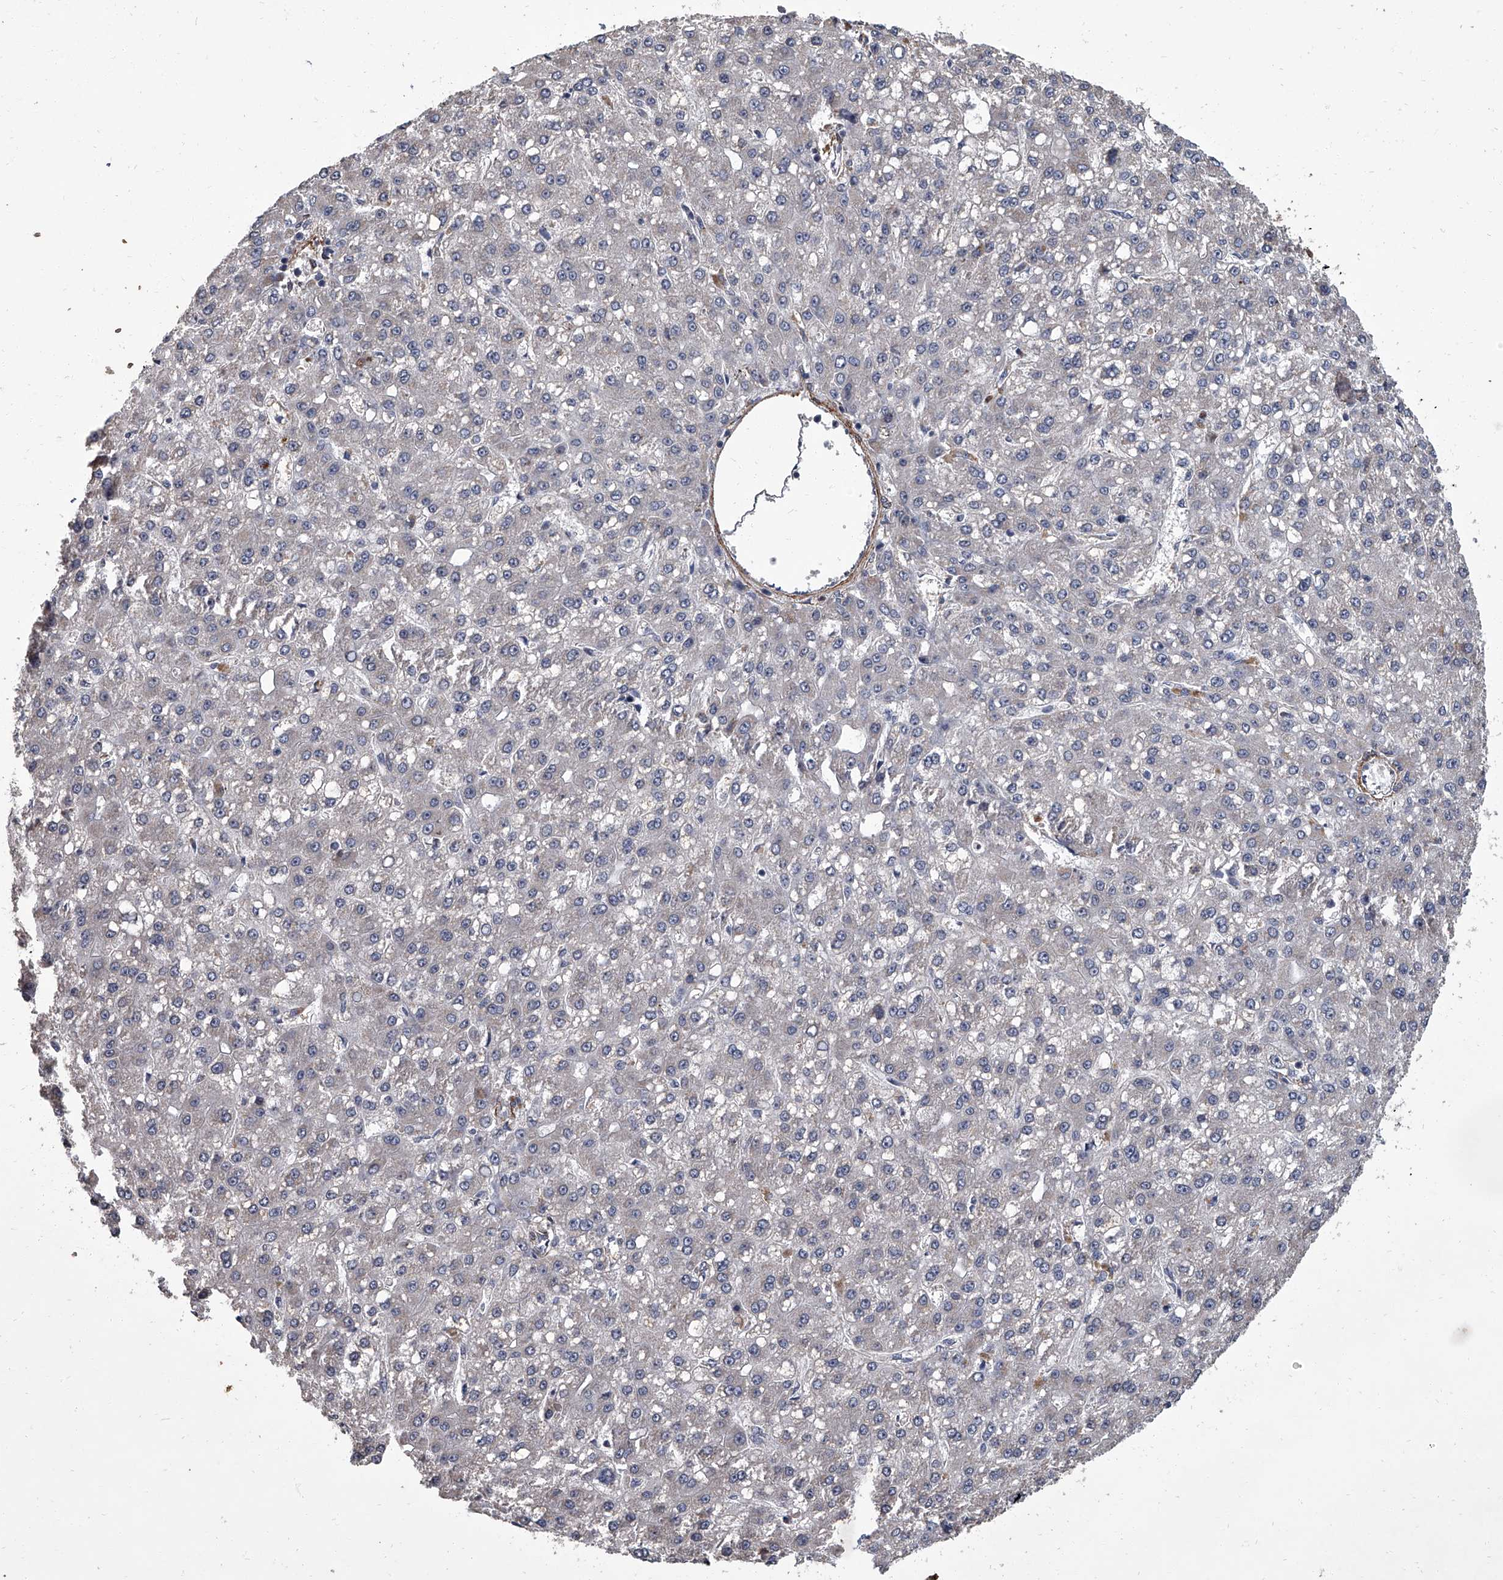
{"staining": {"intensity": "negative", "quantity": "none", "location": "none"}, "tissue": "liver cancer", "cell_type": "Tumor cells", "image_type": "cancer", "snomed": [{"axis": "morphology", "description": "Carcinoma, Hepatocellular, NOS"}, {"axis": "topography", "description": "Liver"}], "caption": "DAB immunohistochemical staining of human hepatocellular carcinoma (liver) displays no significant positivity in tumor cells.", "gene": "SIRT4", "patient": {"sex": "male", "age": 67}}